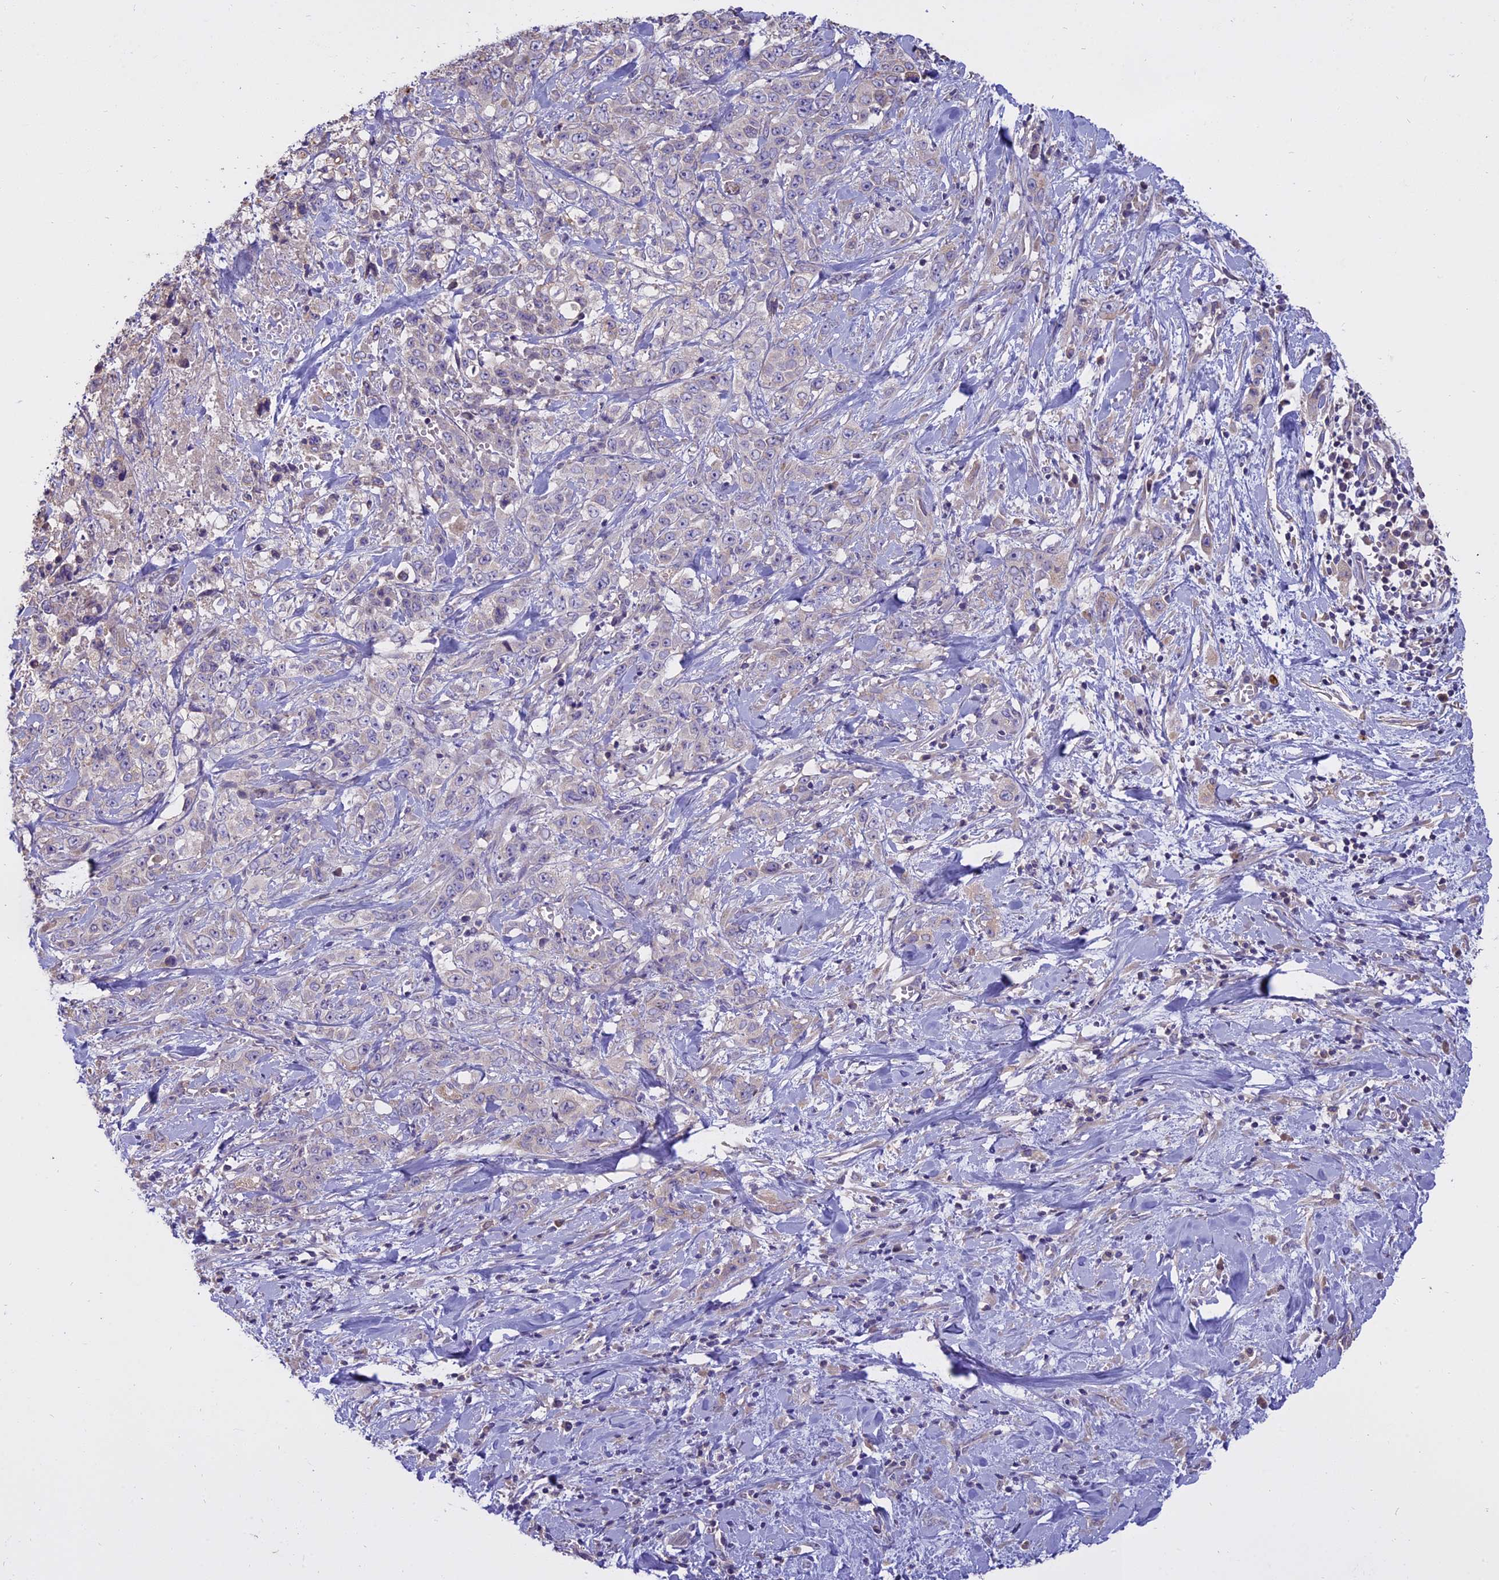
{"staining": {"intensity": "negative", "quantity": "none", "location": "none"}, "tissue": "stomach cancer", "cell_type": "Tumor cells", "image_type": "cancer", "snomed": [{"axis": "morphology", "description": "Adenocarcinoma, NOS"}, {"axis": "topography", "description": "Stomach, upper"}], "caption": "Adenocarcinoma (stomach) stained for a protein using immunohistochemistry shows no positivity tumor cells.", "gene": "WFDC2", "patient": {"sex": "male", "age": 62}}